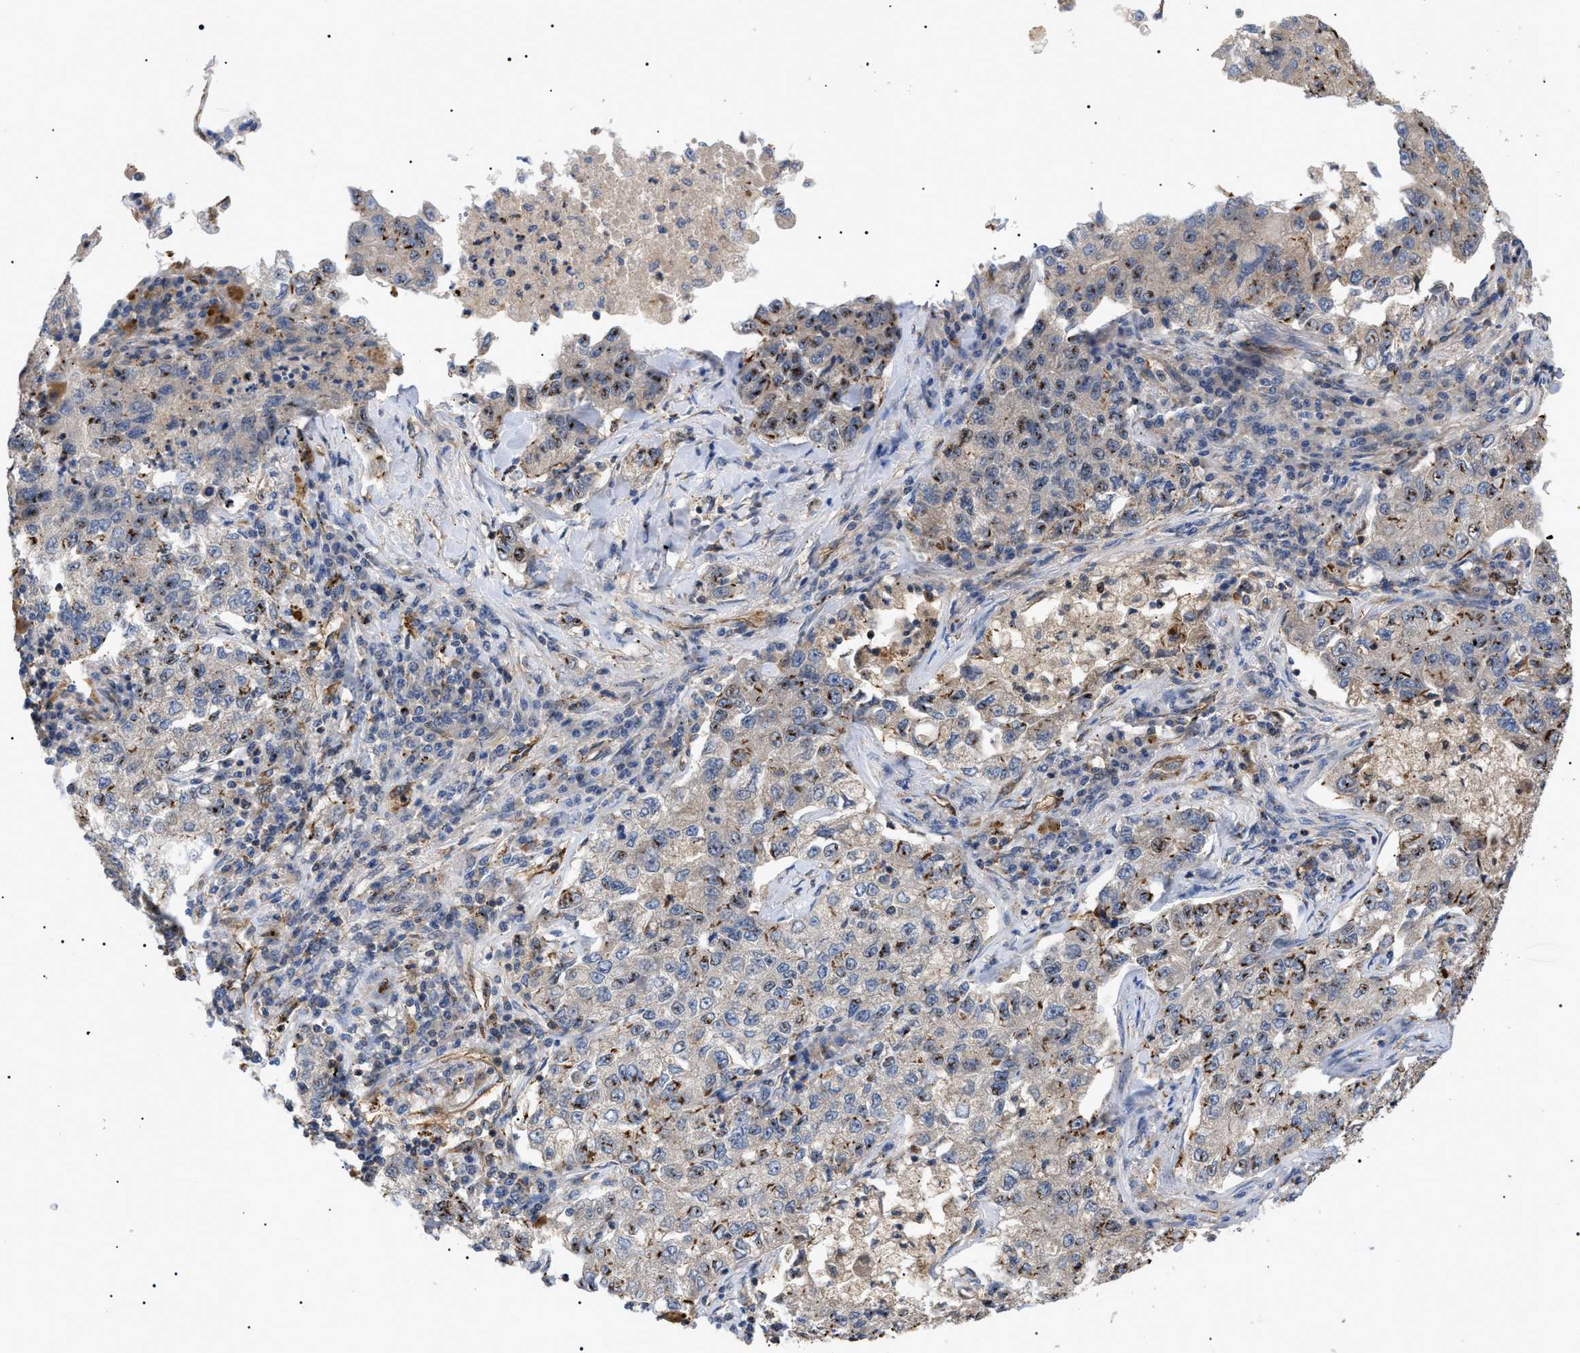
{"staining": {"intensity": "moderate", "quantity": "25%-75%", "location": "nuclear"}, "tissue": "lung cancer", "cell_type": "Tumor cells", "image_type": "cancer", "snomed": [{"axis": "morphology", "description": "Adenocarcinoma, NOS"}, {"axis": "topography", "description": "Lung"}], "caption": "Tumor cells exhibit medium levels of moderate nuclear expression in approximately 25%-75% of cells in lung cancer (adenocarcinoma).", "gene": "TMTC4", "patient": {"sex": "male", "age": 49}}